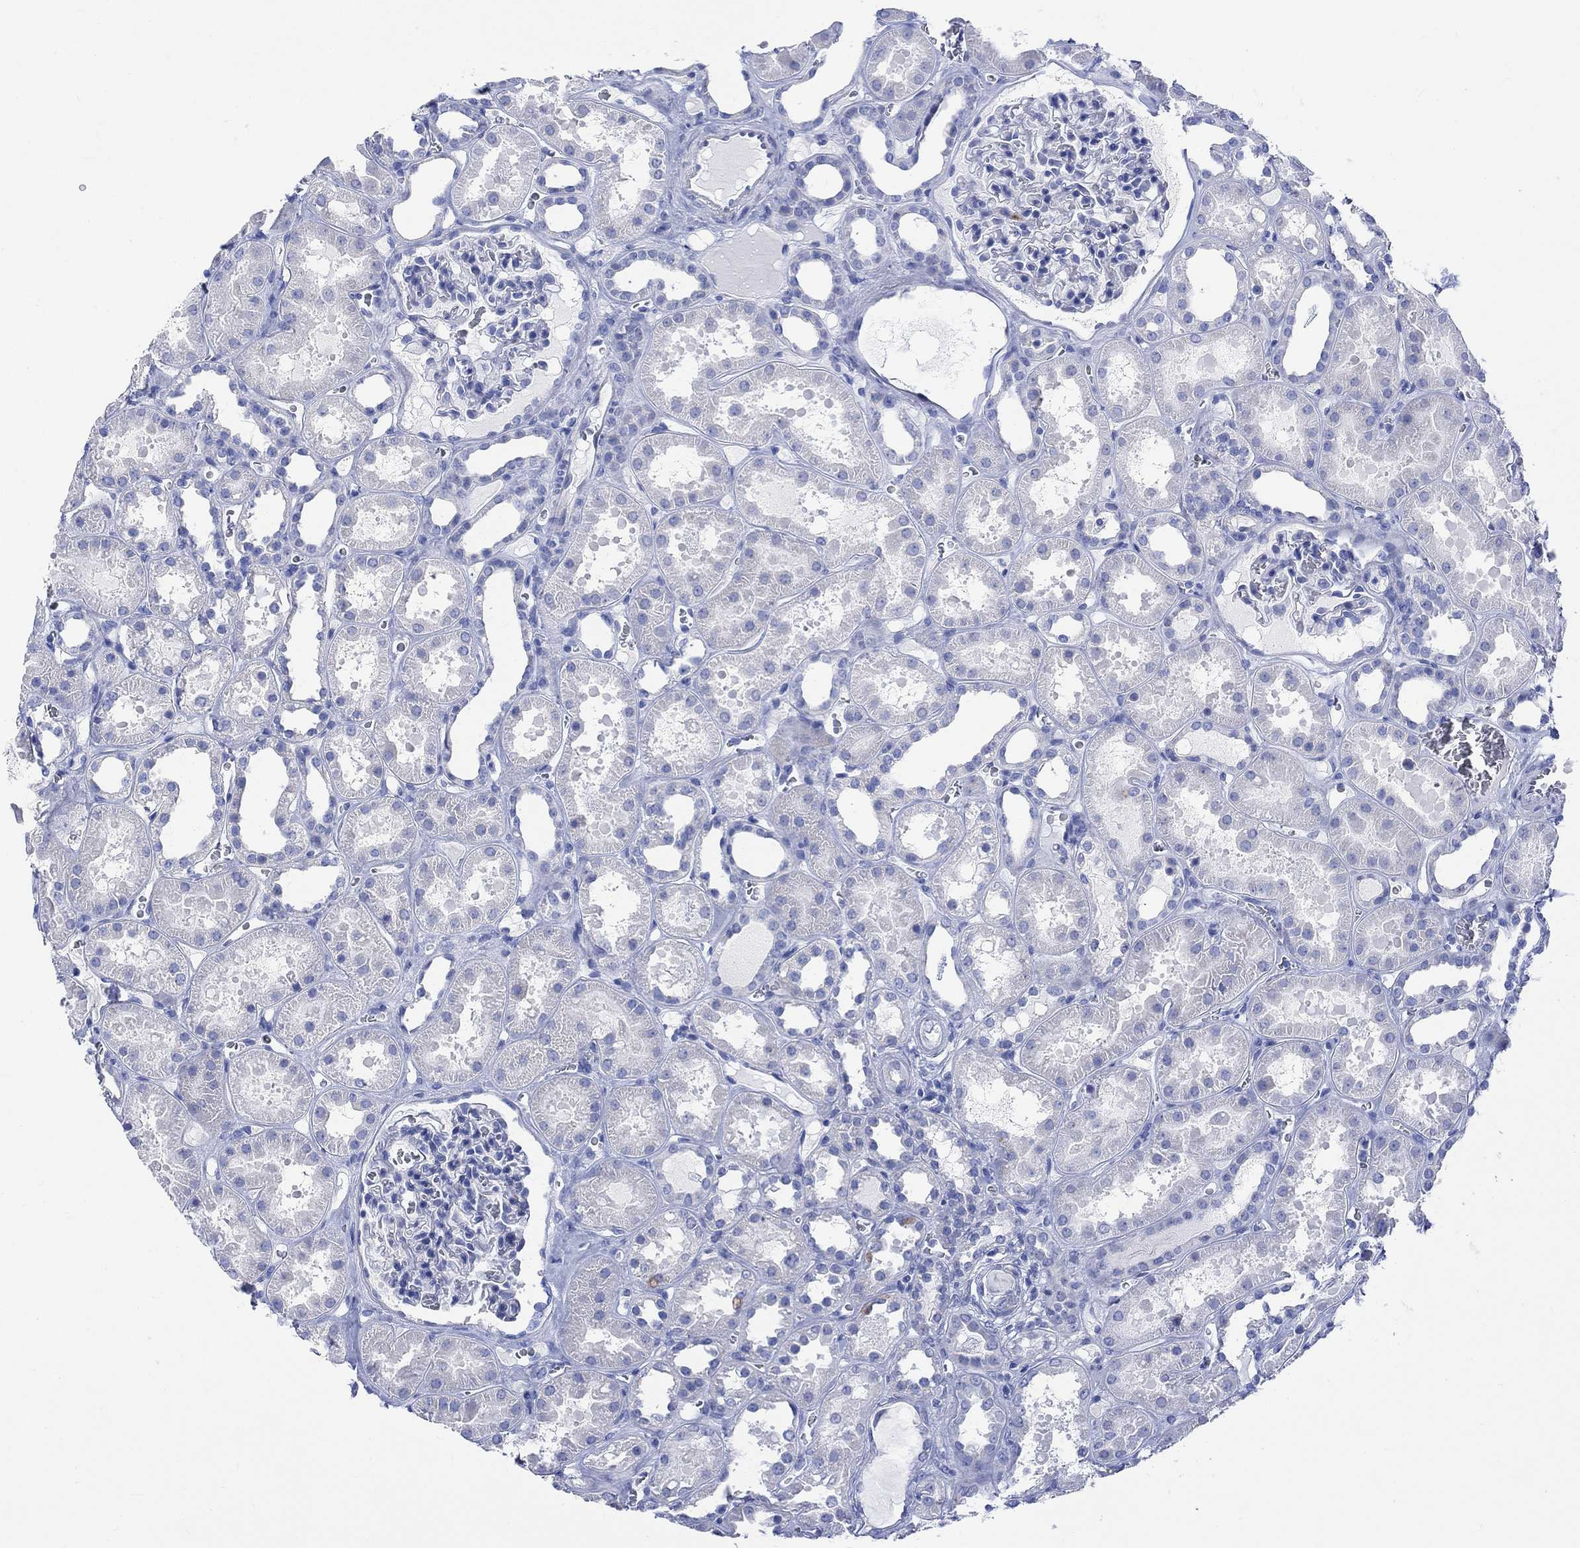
{"staining": {"intensity": "negative", "quantity": "none", "location": "none"}, "tissue": "kidney", "cell_type": "Cells in glomeruli", "image_type": "normal", "snomed": [{"axis": "morphology", "description": "Normal tissue, NOS"}, {"axis": "topography", "description": "Kidney"}], "caption": "High power microscopy photomicrograph of an IHC photomicrograph of benign kidney, revealing no significant expression in cells in glomeruli. The staining is performed using DAB brown chromogen with nuclei counter-stained in using hematoxylin.", "gene": "MYL1", "patient": {"sex": "female", "age": 41}}